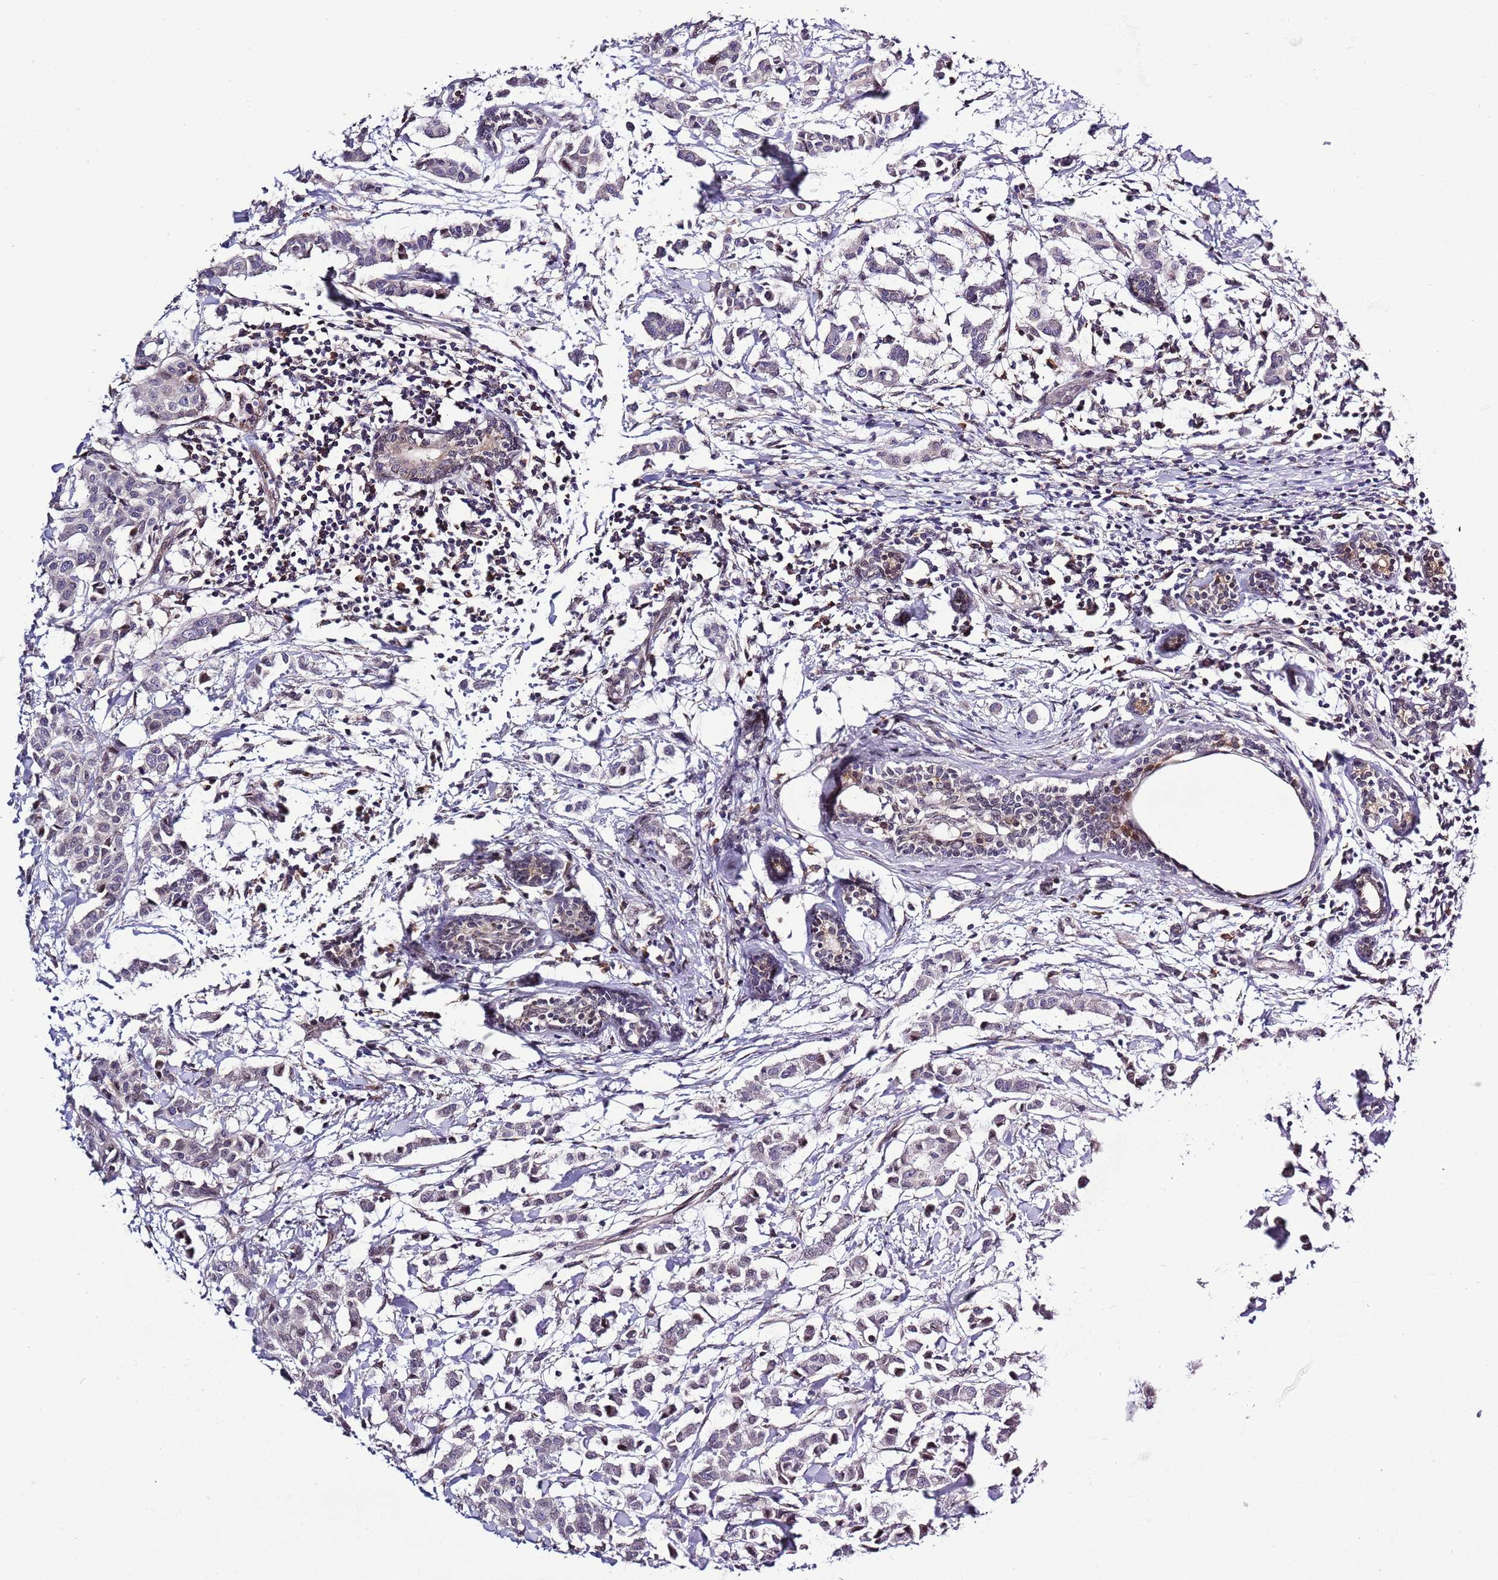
{"staining": {"intensity": "weak", "quantity": "<25%", "location": "nuclear"}, "tissue": "breast cancer", "cell_type": "Tumor cells", "image_type": "cancer", "snomed": [{"axis": "morphology", "description": "Duct carcinoma"}, {"axis": "topography", "description": "Breast"}], "caption": "Immunohistochemistry (IHC) image of infiltrating ductal carcinoma (breast) stained for a protein (brown), which exhibits no expression in tumor cells.", "gene": "ZNF665", "patient": {"sex": "female", "age": 40}}